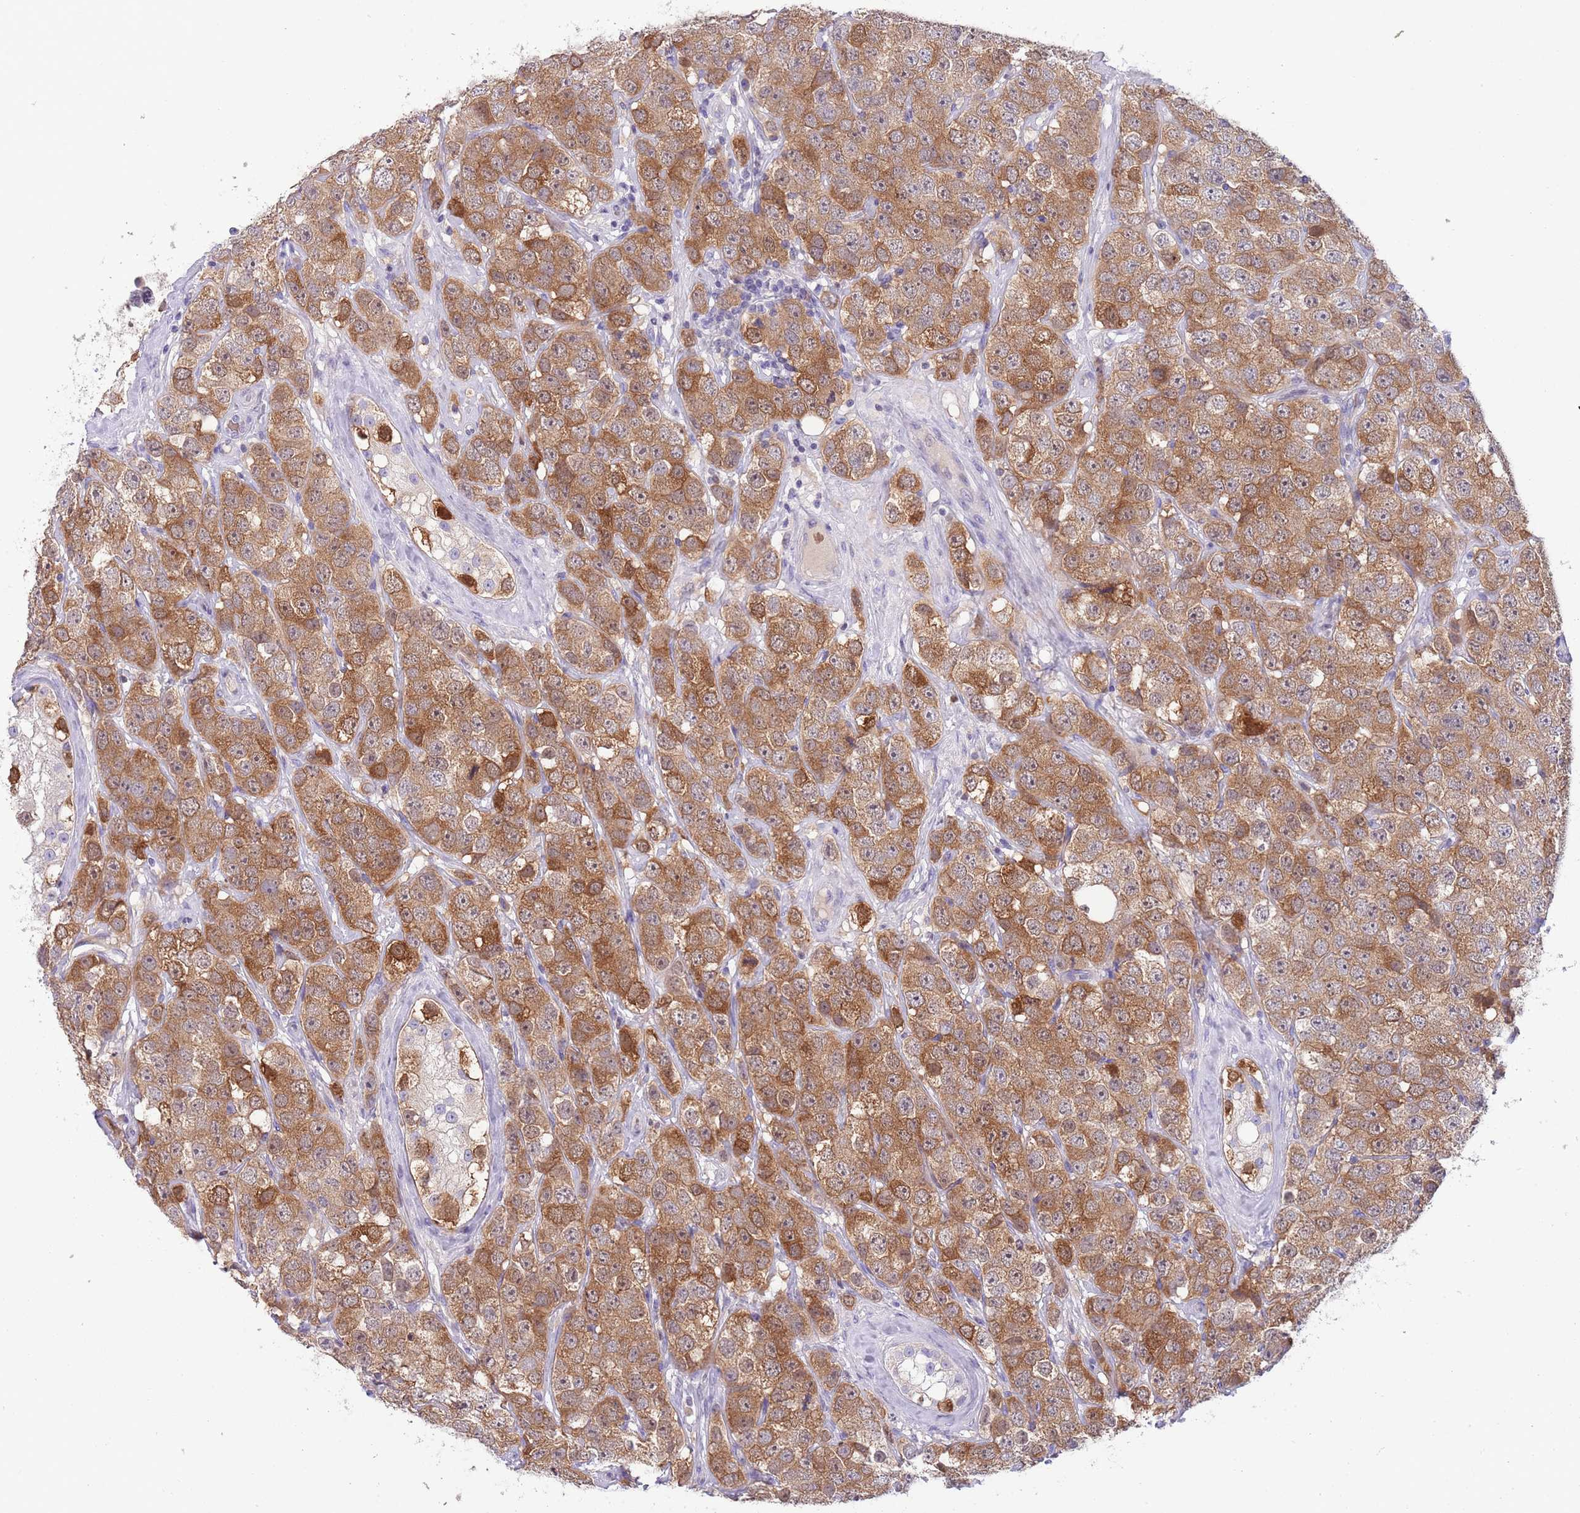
{"staining": {"intensity": "moderate", "quantity": ">75%", "location": "cytoplasmic/membranous"}, "tissue": "testis cancer", "cell_type": "Tumor cells", "image_type": "cancer", "snomed": [{"axis": "morphology", "description": "Seminoma, NOS"}, {"axis": "topography", "description": "Testis"}], "caption": "Immunohistochemical staining of testis cancer shows medium levels of moderate cytoplasmic/membranous protein staining in about >75% of tumor cells.", "gene": "DDHD1", "patient": {"sex": "male", "age": 28}}